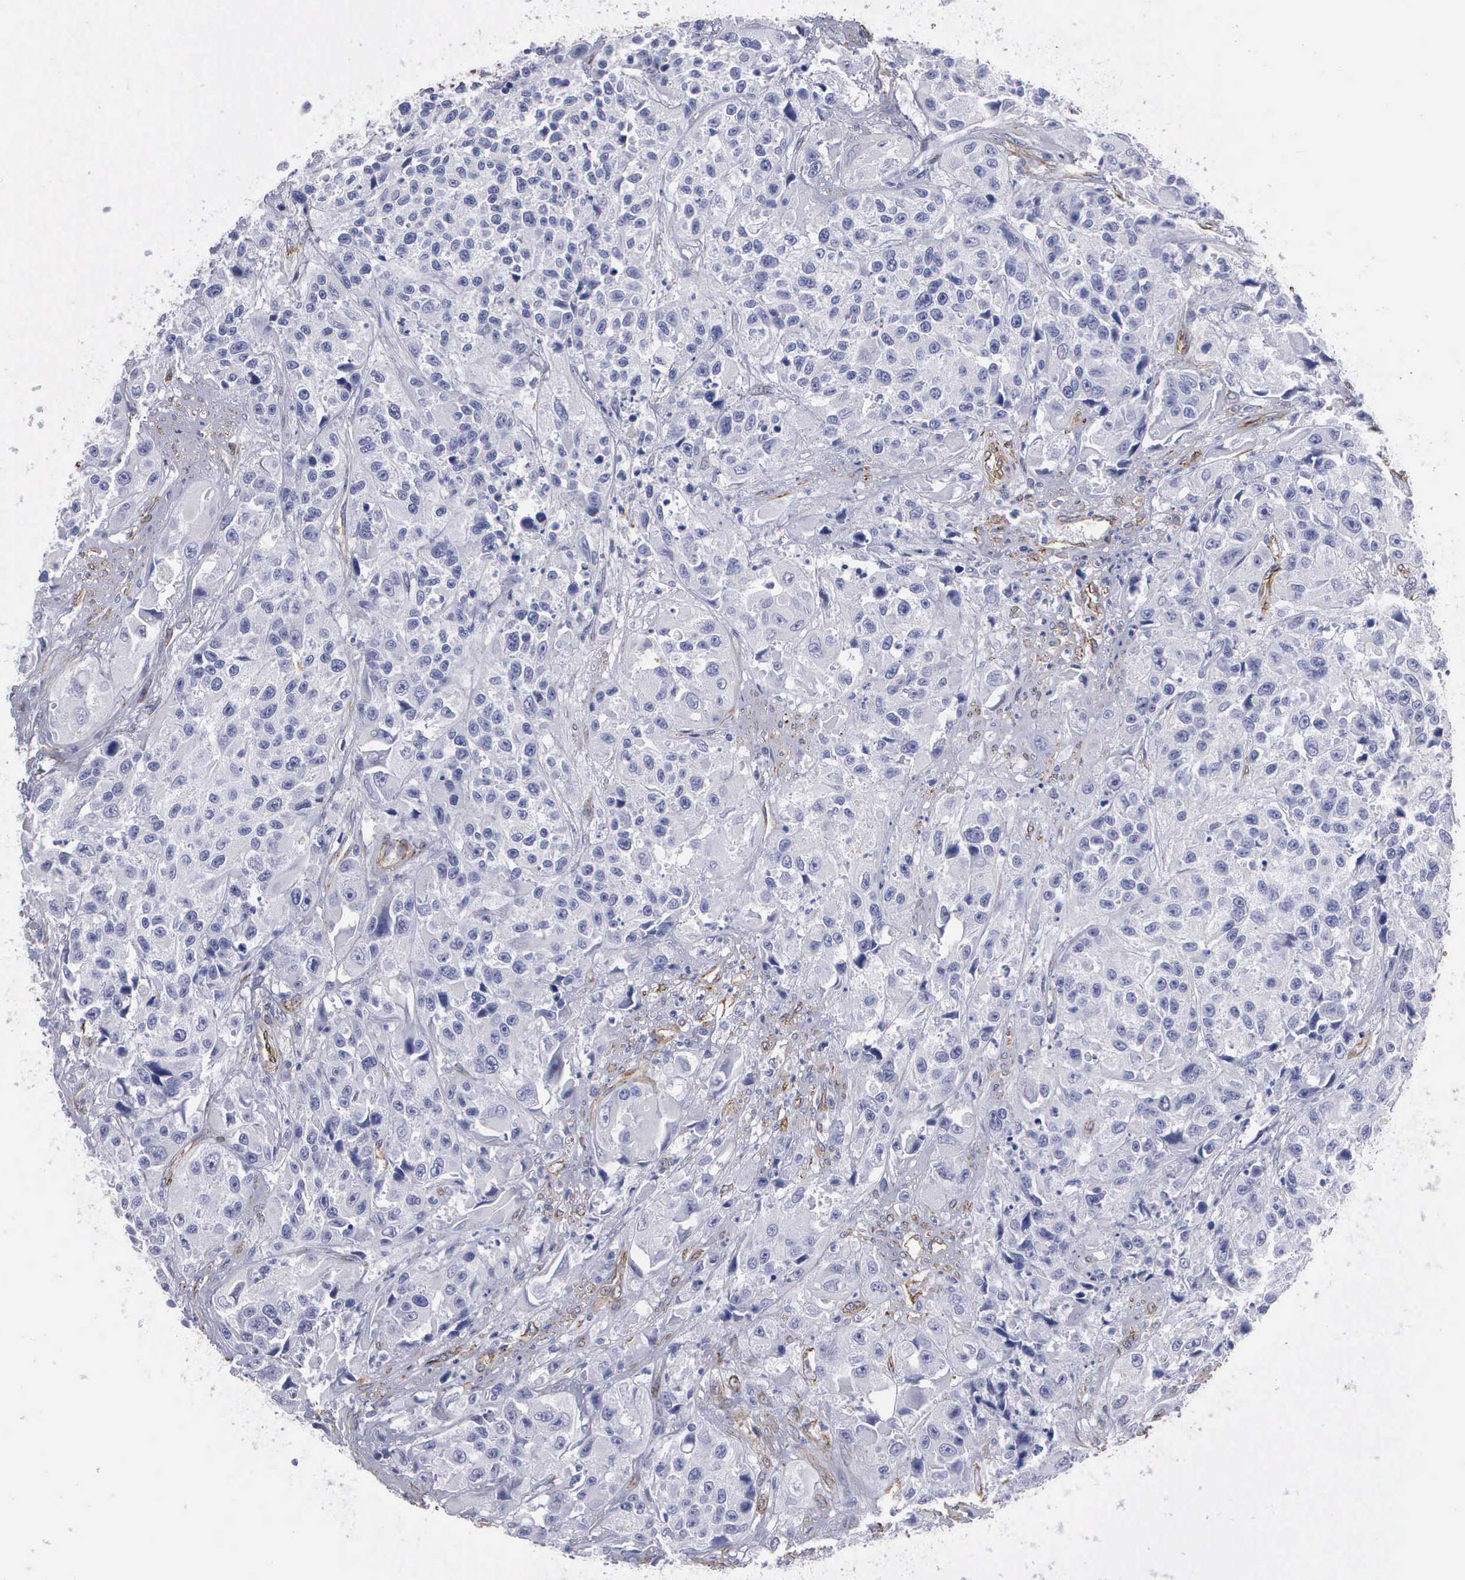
{"staining": {"intensity": "negative", "quantity": "none", "location": "none"}, "tissue": "urothelial cancer", "cell_type": "Tumor cells", "image_type": "cancer", "snomed": [{"axis": "morphology", "description": "Urothelial carcinoma, High grade"}, {"axis": "topography", "description": "Urinary bladder"}], "caption": "The immunohistochemistry (IHC) micrograph has no significant staining in tumor cells of urothelial cancer tissue.", "gene": "MAGEB10", "patient": {"sex": "female", "age": 81}}